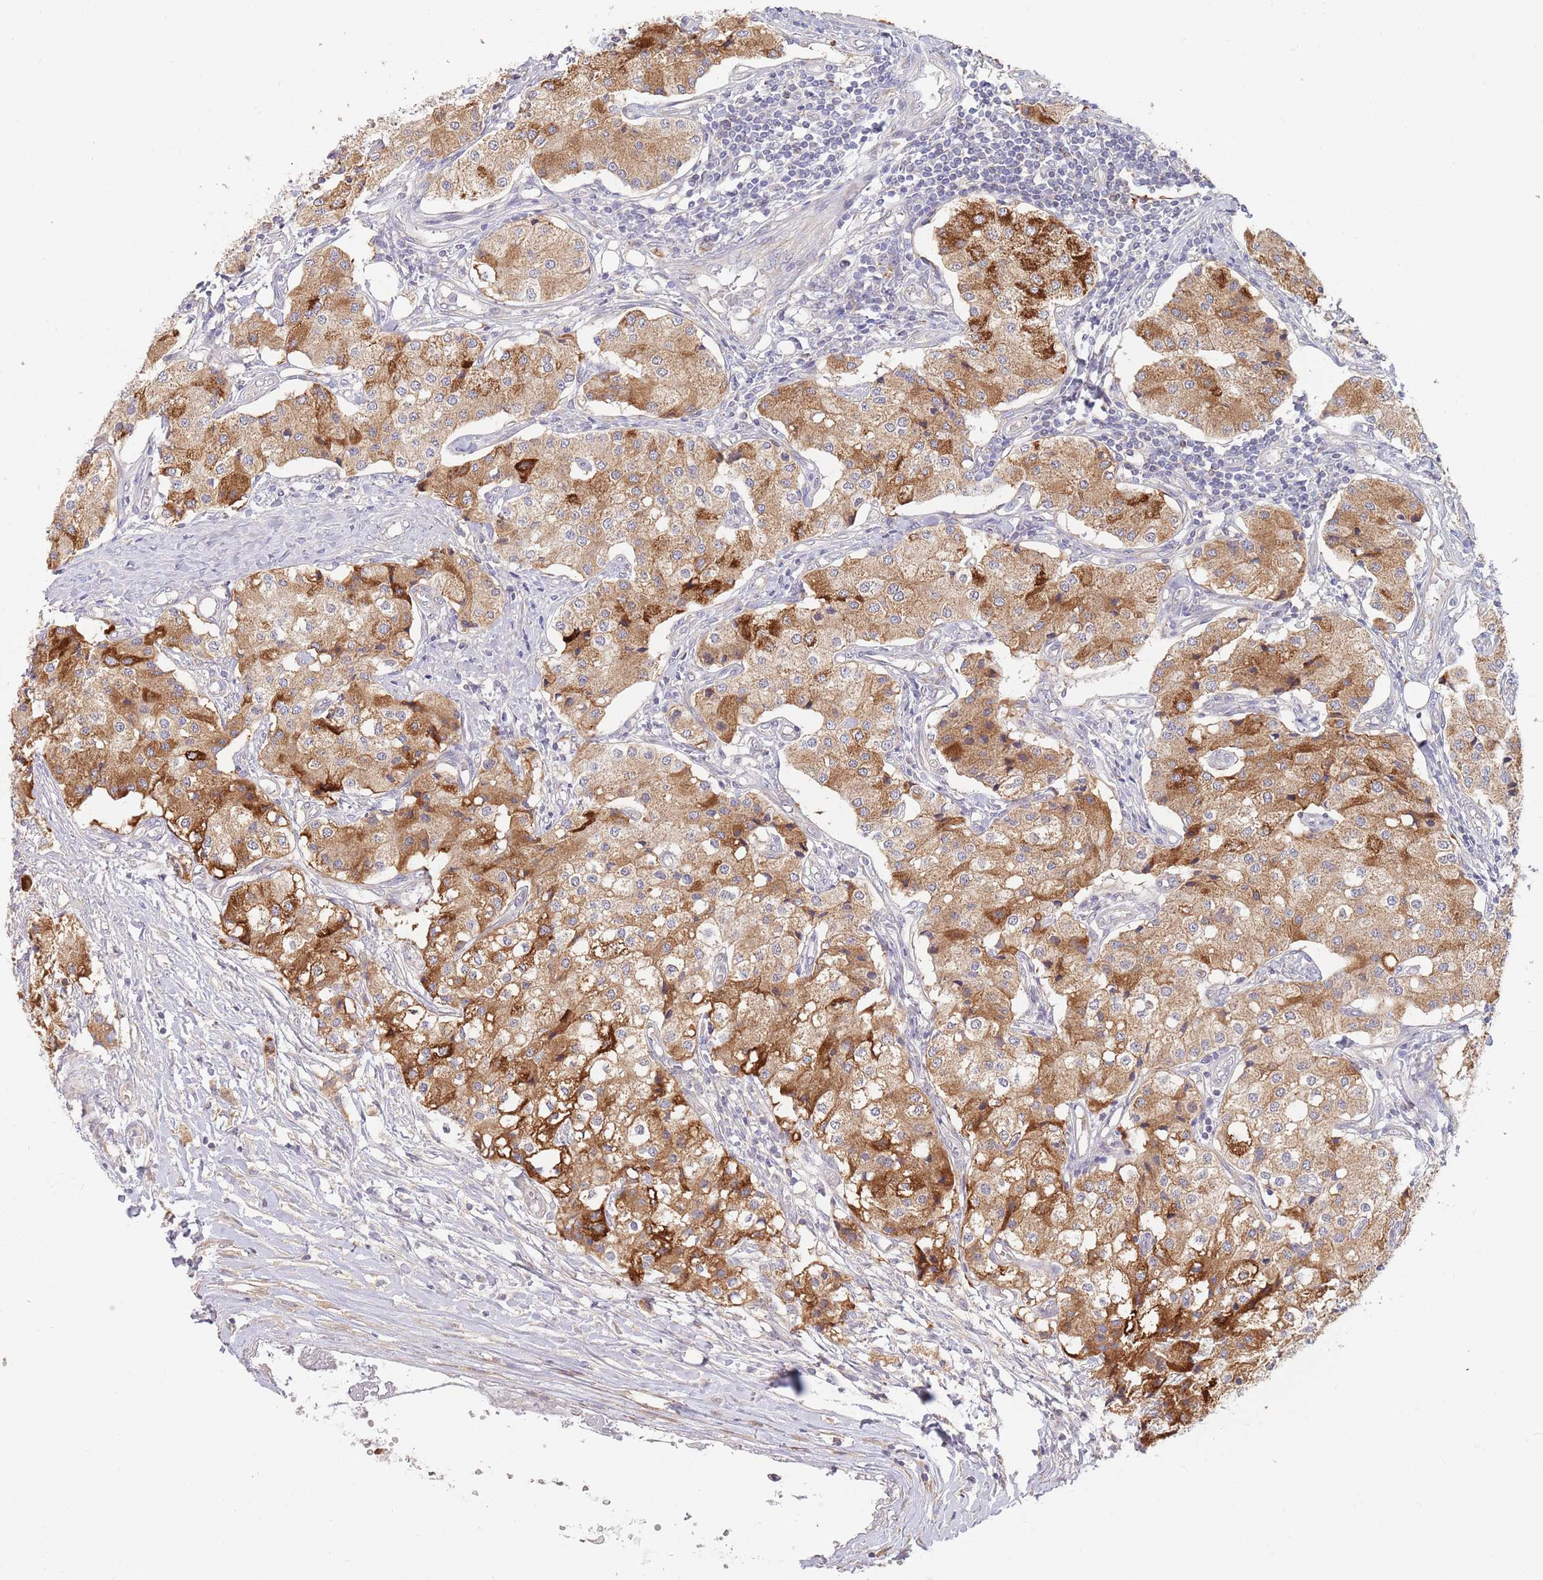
{"staining": {"intensity": "strong", "quantity": "25%-75%", "location": "cytoplasmic/membranous"}, "tissue": "carcinoid", "cell_type": "Tumor cells", "image_type": "cancer", "snomed": [{"axis": "morphology", "description": "Carcinoid, malignant, NOS"}, {"axis": "topography", "description": "Colon"}], "caption": "About 25%-75% of tumor cells in human carcinoid (malignant) reveal strong cytoplasmic/membranous protein staining as visualized by brown immunohistochemical staining.", "gene": "UQCC3", "patient": {"sex": "female", "age": 52}}